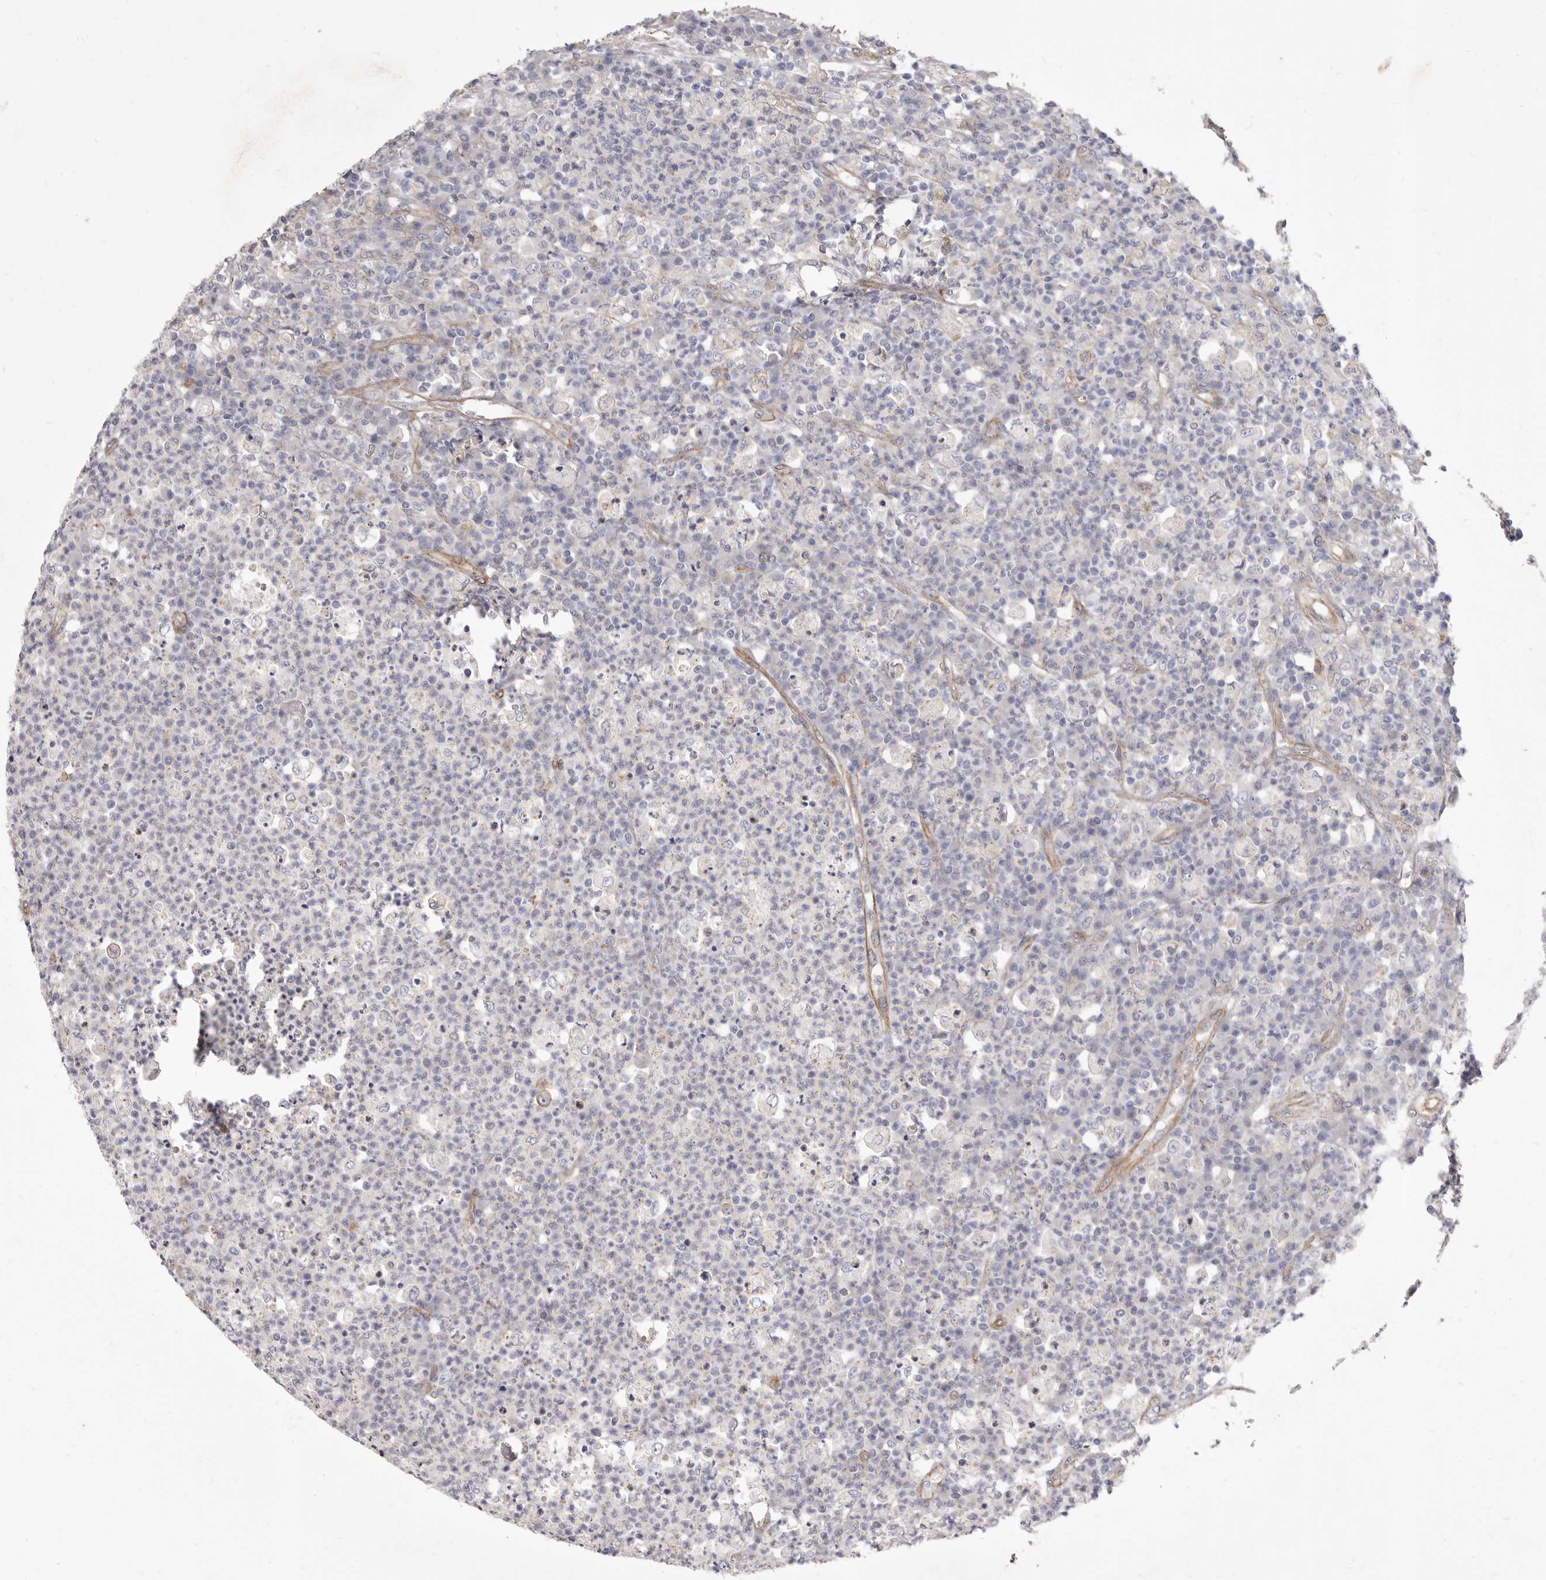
{"staining": {"intensity": "weak", "quantity": "<25%", "location": "cytoplasmic/membranous"}, "tissue": "colorectal cancer", "cell_type": "Tumor cells", "image_type": "cancer", "snomed": [{"axis": "morphology", "description": "Adenocarcinoma, NOS"}, {"axis": "topography", "description": "Colon"}], "caption": "The micrograph exhibits no staining of tumor cells in colorectal cancer. (Stains: DAB (3,3'-diaminobenzidine) immunohistochemistry with hematoxylin counter stain, Microscopy: brightfield microscopy at high magnification).", "gene": "P2RX6", "patient": {"sex": "male", "age": 83}}